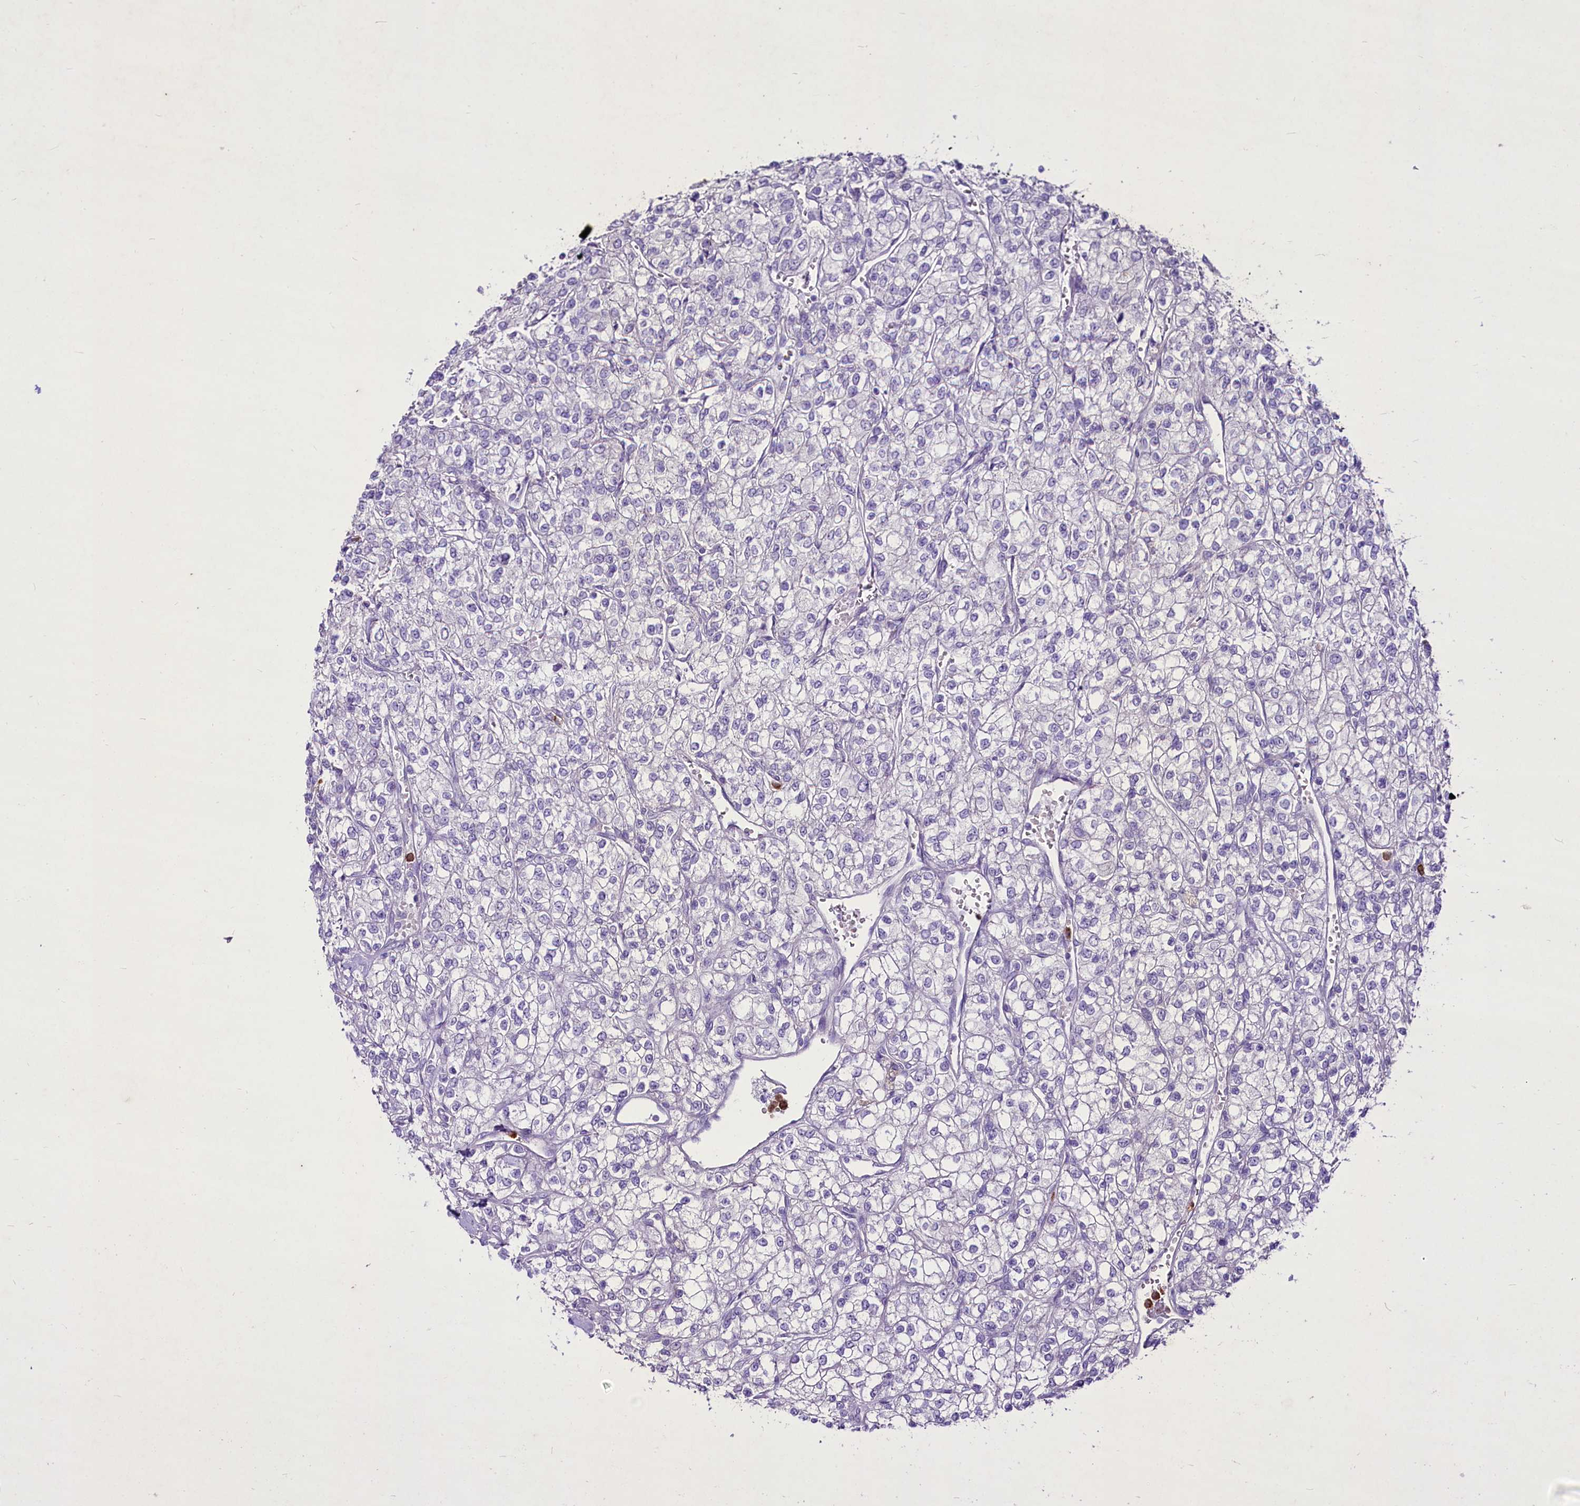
{"staining": {"intensity": "negative", "quantity": "none", "location": "none"}, "tissue": "renal cancer", "cell_type": "Tumor cells", "image_type": "cancer", "snomed": [{"axis": "morphology", "description": "Adenocarcinoma, NOS"}, {"axis": "topography", "description": "Kidney"}], "caption": "High magnification brightfield microscopy of renal cancer (adenocarcinoma) stained with DAB (brown) and counterstained with hematoxylin (blue): tumor cells show no significant positivity.", "gene": "FAM209B", "patient": {"sex": "male", "age": 80}}